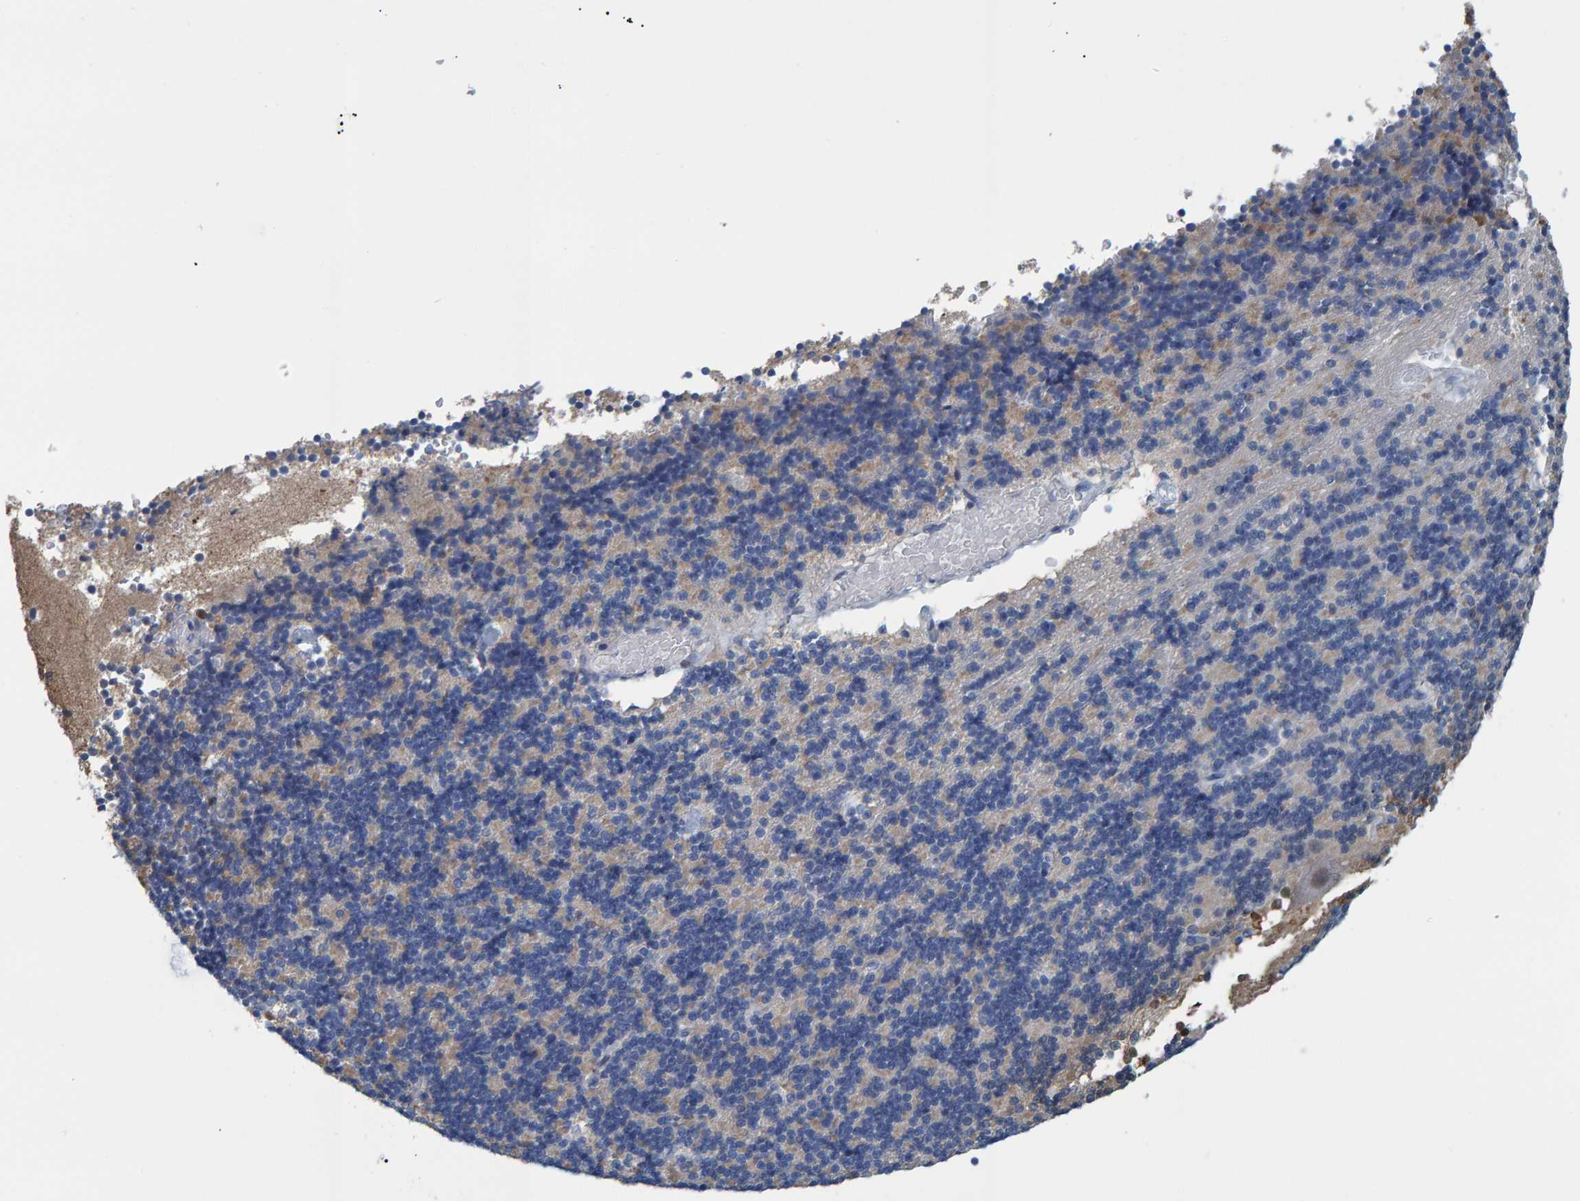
{"staining": {"intensity": "negative", "quantity": "none", "location": "none"}, "tissue": "cerebellum", "cell_type": "Cells in granular layer", "image_type": "normal", "snomed": [{"axis": "morphology", "description": "Normal tissue, NOS"}, {"axis": "topography", "description": "Cerebellum"}], "caption": "This micrograph is of unremarkable cerebellum stained with immunohistochemistry to label a protein in brown with the nuclei are counter-stained blue. There is no positivity in cells in granular layer.", "gene": "IDO1", "patient": {"sex": "female", "age": 19}}